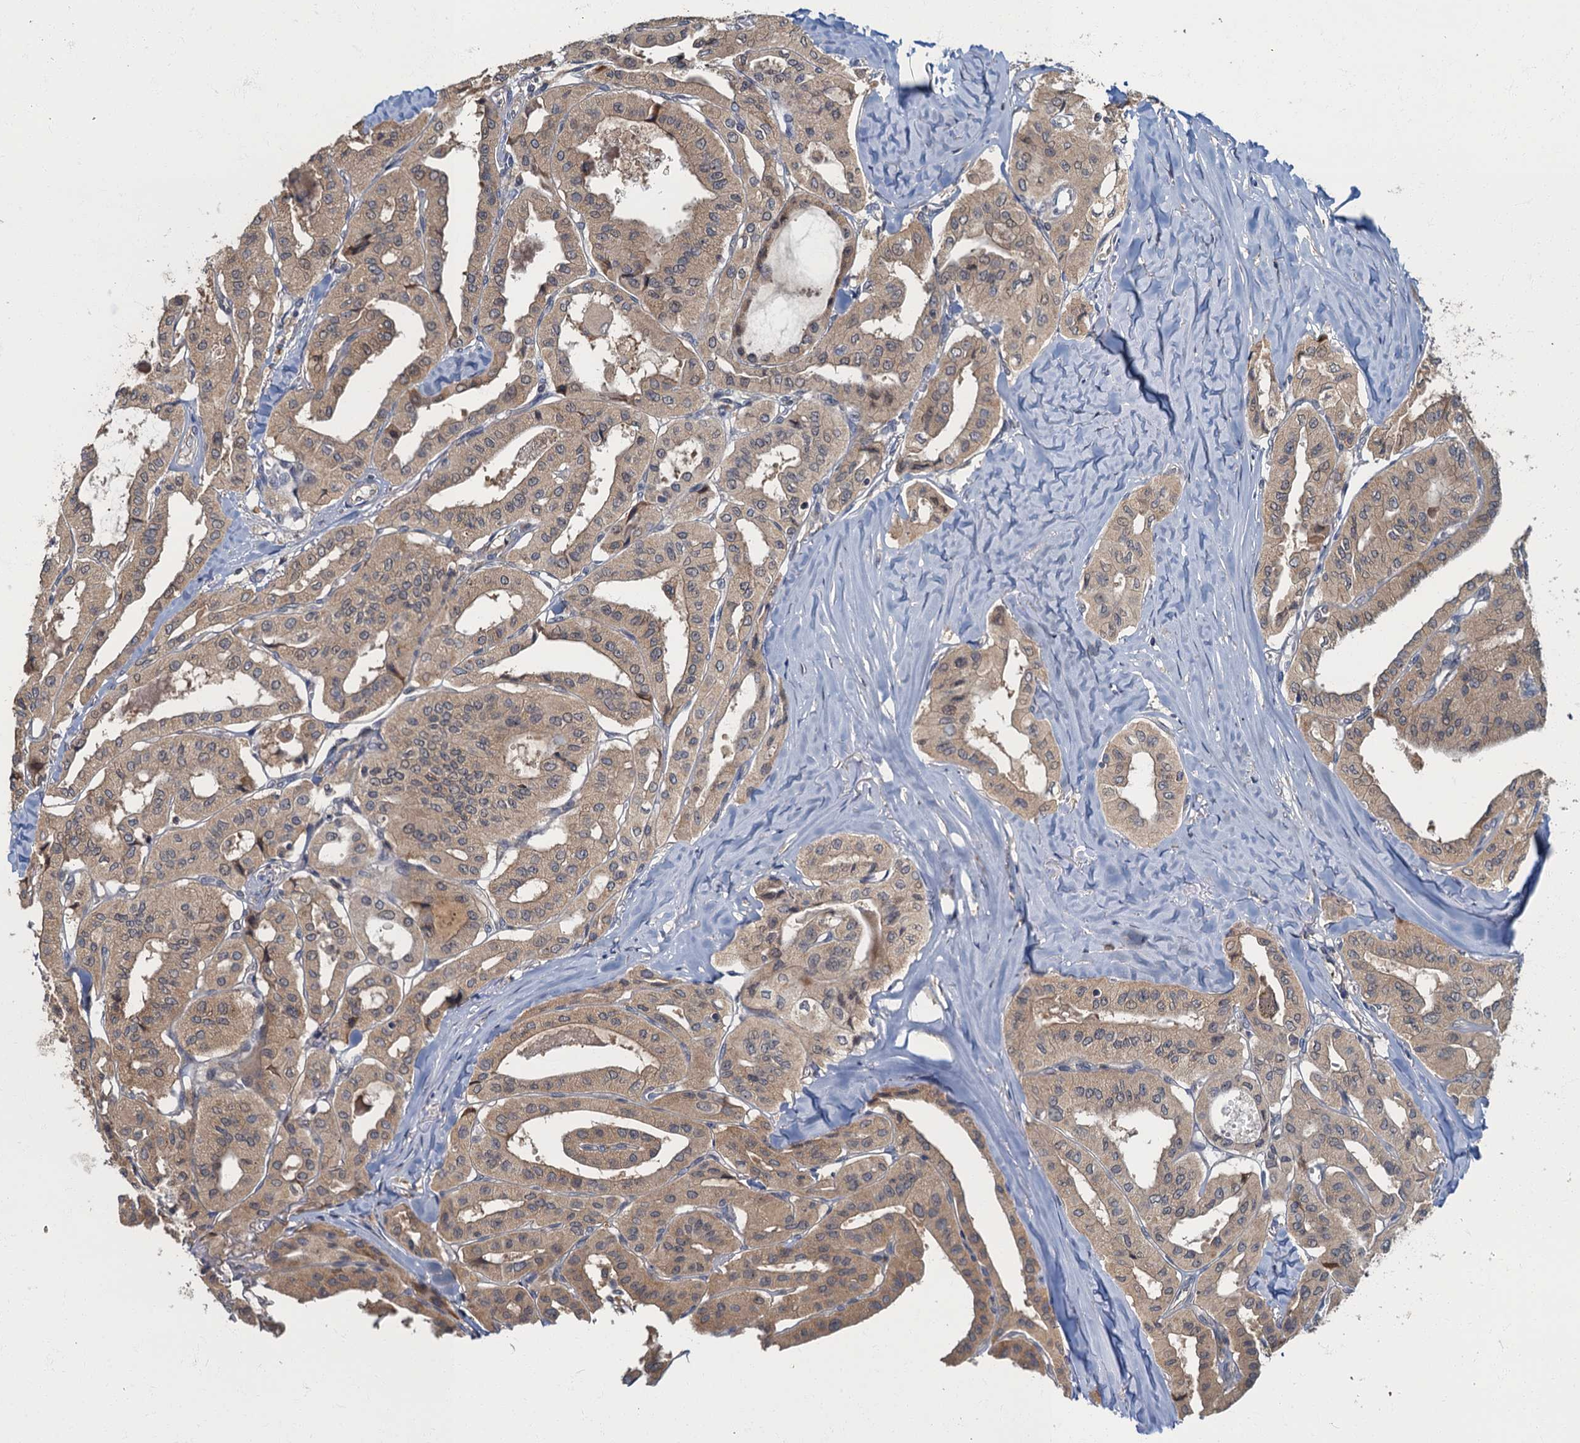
{"staining": {"intensity": "weak", "quantity": ">75%", "location": "cytoplasmic/membranous"}, "tissue": "thyroid cancer", "cell_type": "Tumor cells", "image_type": "cancer", "snomed": [{"axis": "morphology", "description": "Papillary adenocarcinoma, NOS"}, {"axis": "topography", "description": "Thyroid gland"}], "caption": "A photomicrograph showing weak cytoplasmic/membranous staining in approximately >75% of tumor cells in thyroid cancer, as visualized by brown immunohistochemical staining.", "gene": "WDCP", "patient": {"sex": "female", "age": 59}}